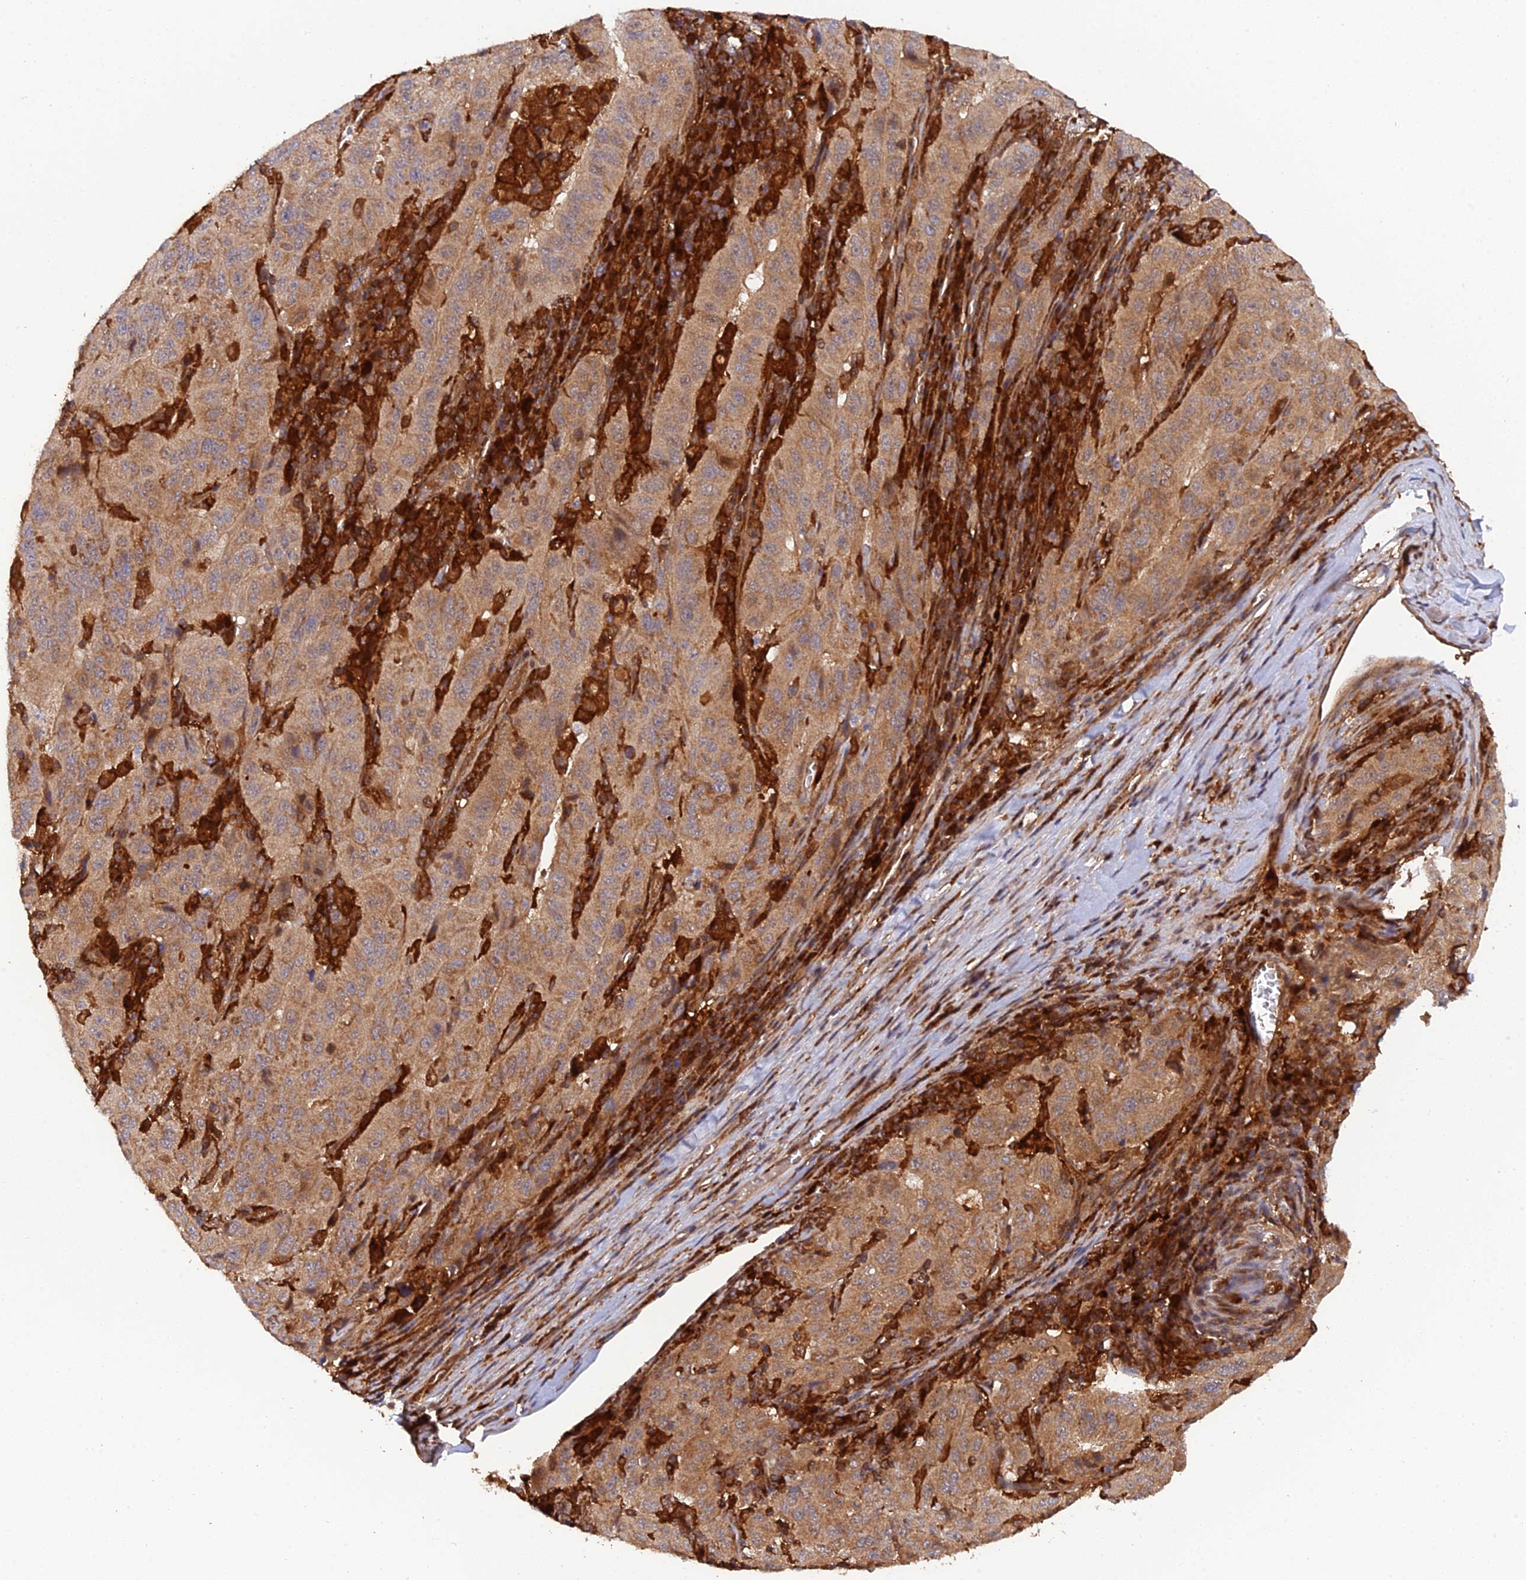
{"staining": {"intensity": "moderate", "quantity": ">75%", "location": "cytoplasmic/membranous"}, "tissue": "pancreatic cancer", "cell_type": "Tumor cells", "image_type": "cancer", "snomed": [{"axis": "morphology", "description": "Adenocarcinoma, NOS"}, {"axis": "topography", "description": "Pancreas"}], "caption": "Adenocarcinoma (pancreatic) stained with a protein marker exhibits moderate staining in tumor cells.", "gene": "ARL2BP", "patient": {"sex": "male", "age": 63}}